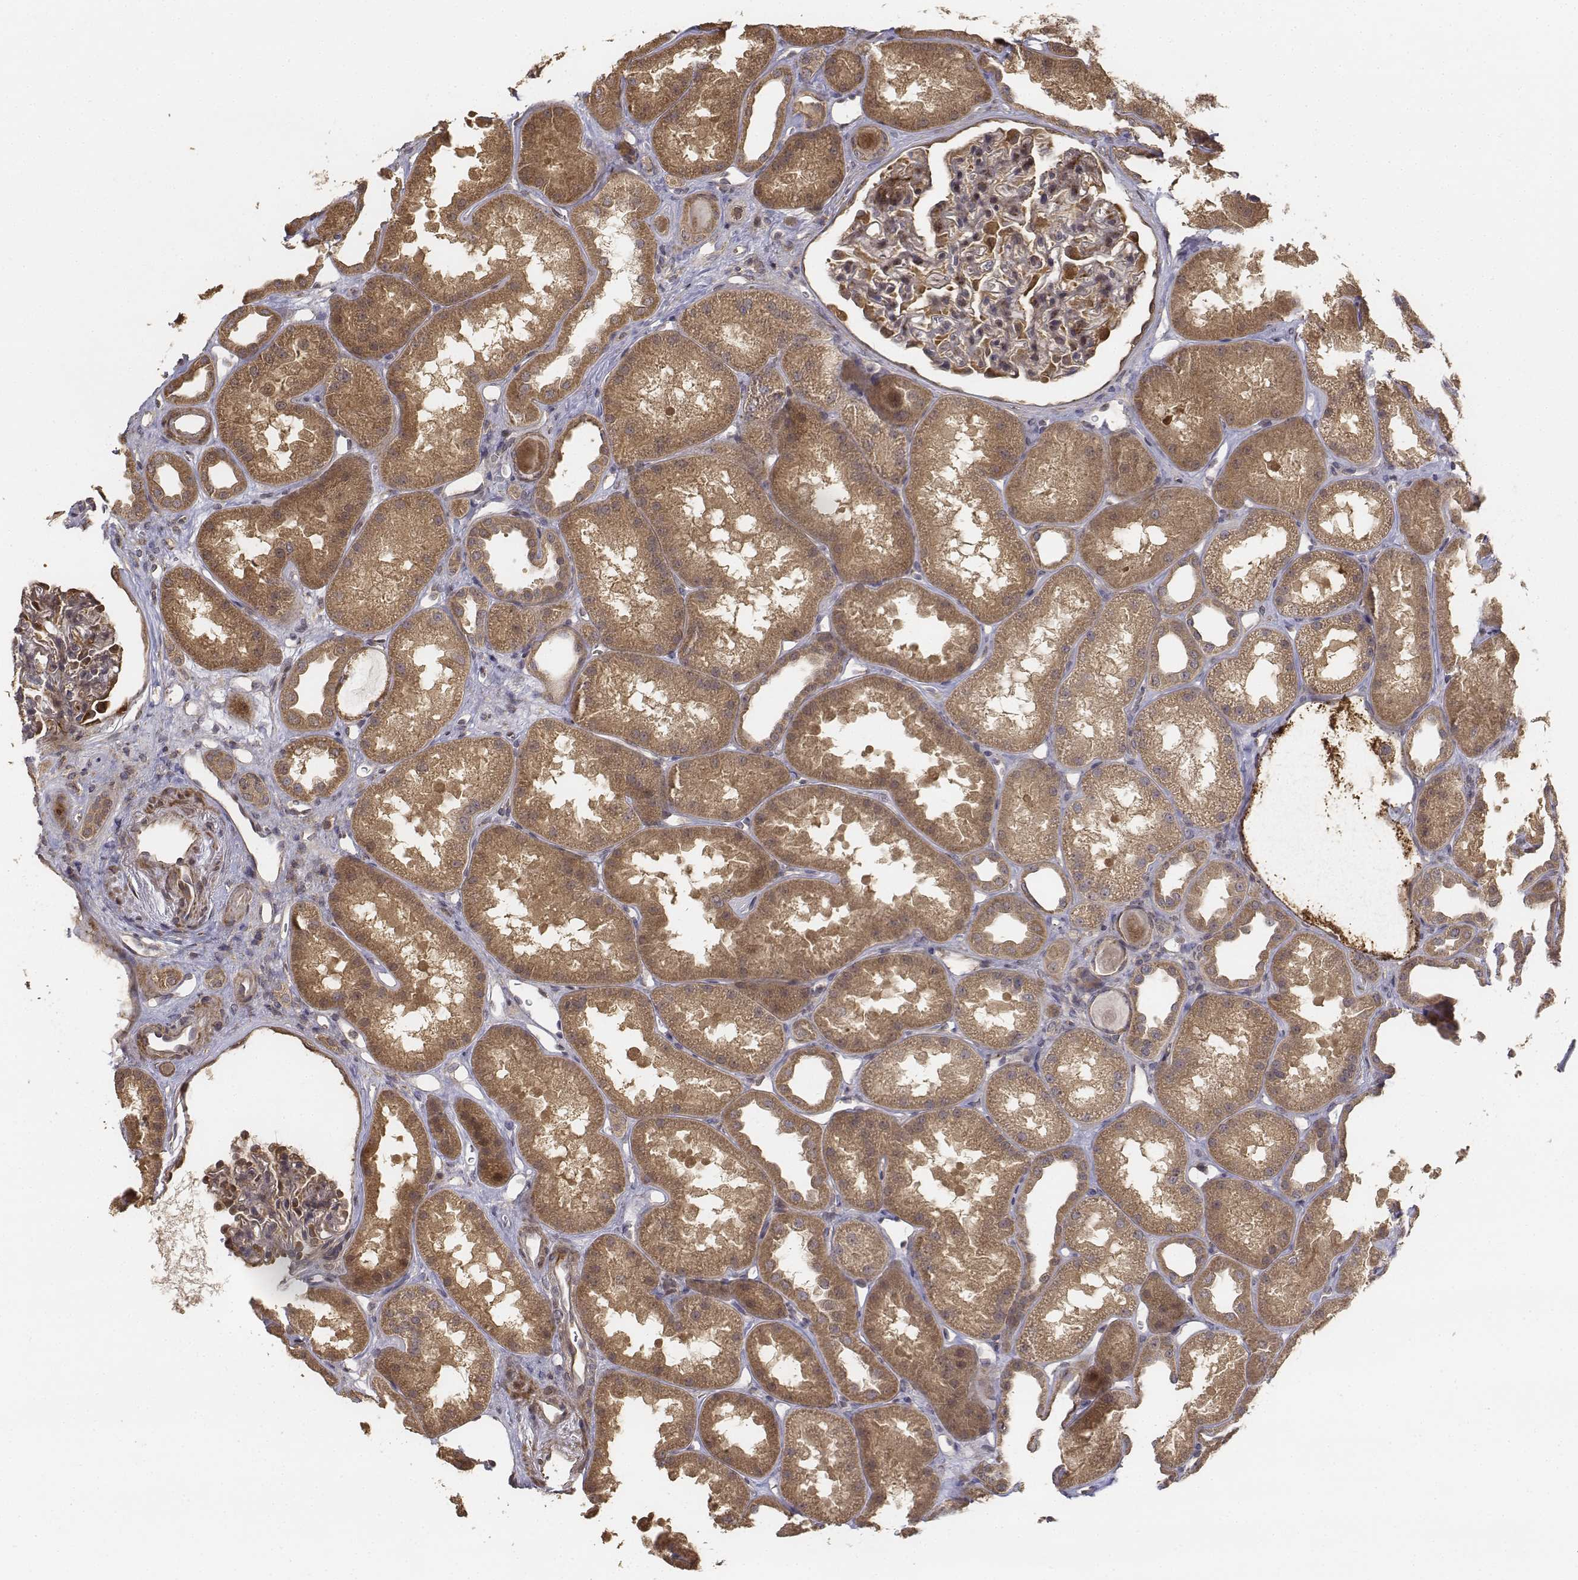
{"staining": {"intensity": "moderate", "quantity": "25%-75%", "location": "cytoplasmic/membranous"}, "tissue": "kidney", "cell_type": "Cells in glomeruli", "image_type": "normal", "snomed": [{"axis": "morphology", "description": "Normal tissue, NOS"}, {"axis": "topography", "description": "Kidney"}], "caption": "The micrograph displays staining of normal kidney, revealing moderate cytoplasmic/membranous protein expression (brown color) within cells in glomeruli.", "gene": "FBXO21", "patient": {"sex": "male", "age": 61}}